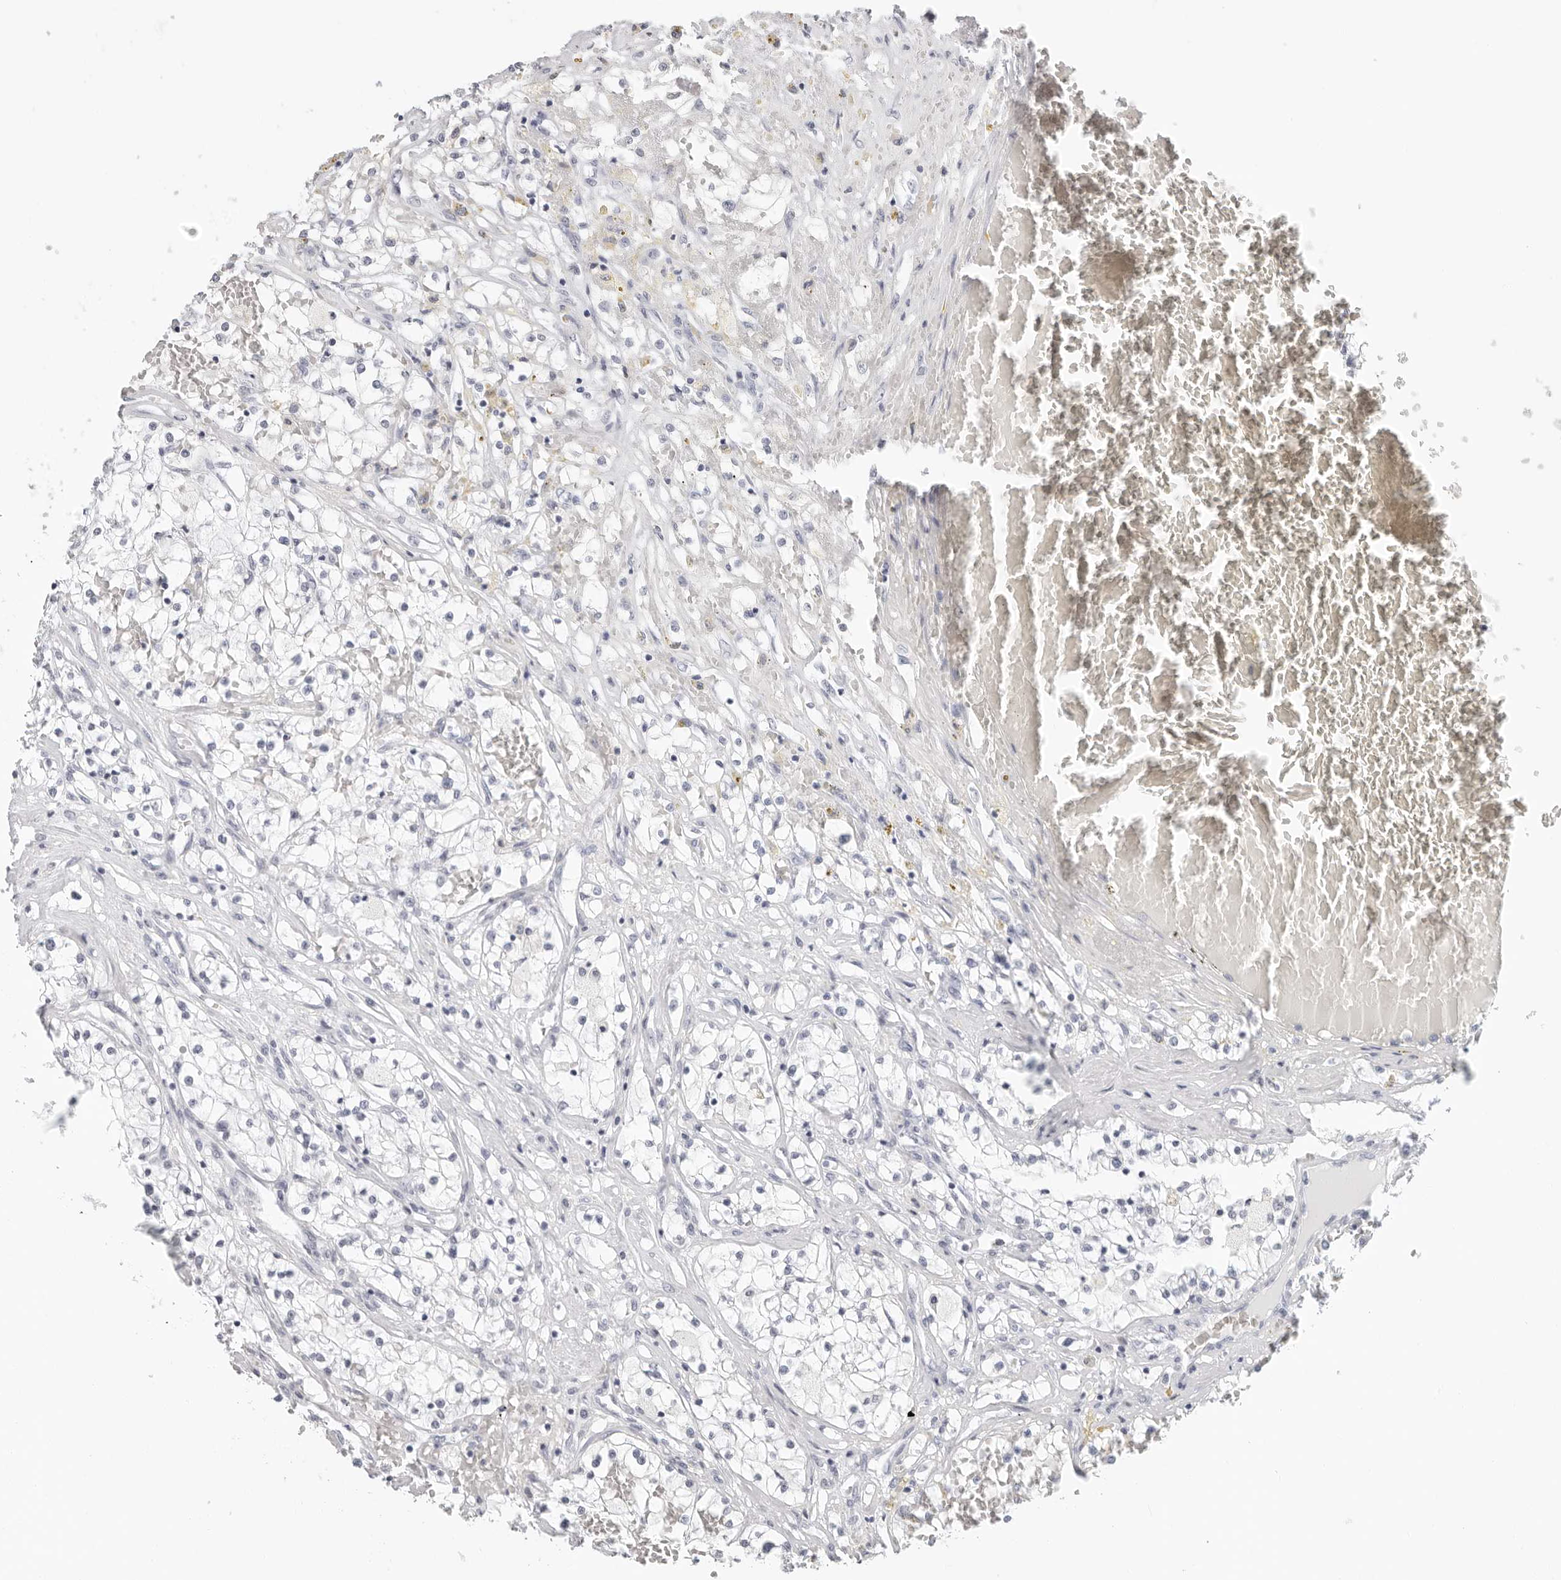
{"staining": {"intensity": "negative", "quantity": "none", "location": "none"}, "tissue": "renal cancer", "cell_type": "Tumor cells", "image_type": "cancer", "snomed": [{"axis": "morphology", "description": "Normal tissue, NOS"}, {"axis": "morphology", "description": "Adenocarcinoma, NOS"}, {"axis": "topography", "description": "Kidney"}], "caption": "Immunohistochemical staining of renal cancer displays no significant positivity in tumor cells.", "gene": "AGMAT", "patient": {"sex": "male", "age": 68}}